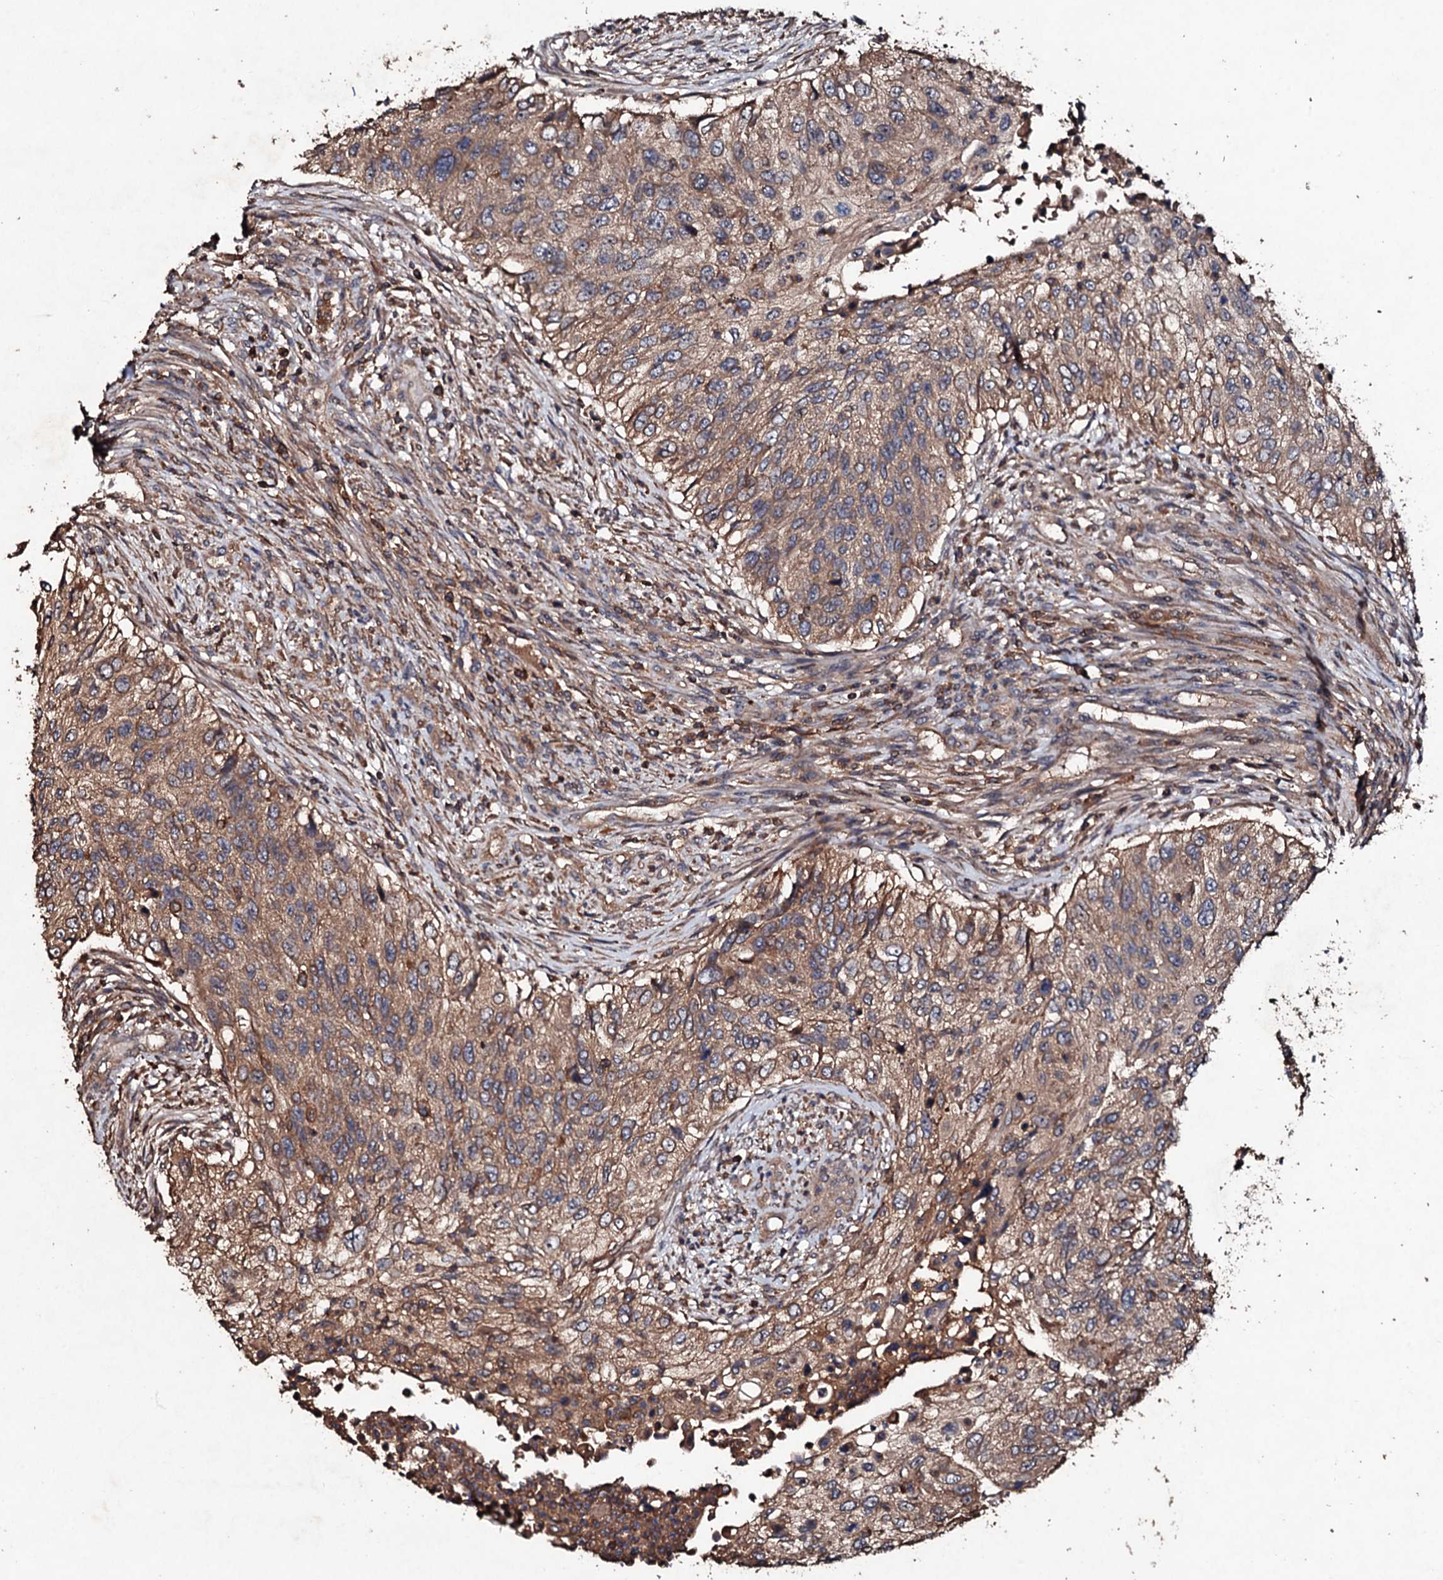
{"staining": {"intensity": "moderate", "quantity": ">75%", "location": "cytoplasmic/membranous"}, "tissue": "urothelial cancer", "cell_type": "Tumor cells", "image_type": "cancer", "snomed": [{"axis": "morphology", "description": "Urothelial carcinoma, High grade"}, {"axis": "topography", "description": "Urinary bladder"}], "caption": "Human urothelial cancer stained with a protein marker shows moderate staining in tumor cells.", "gene": "KERA", "patient": {"sex": "female", "age": 60}}